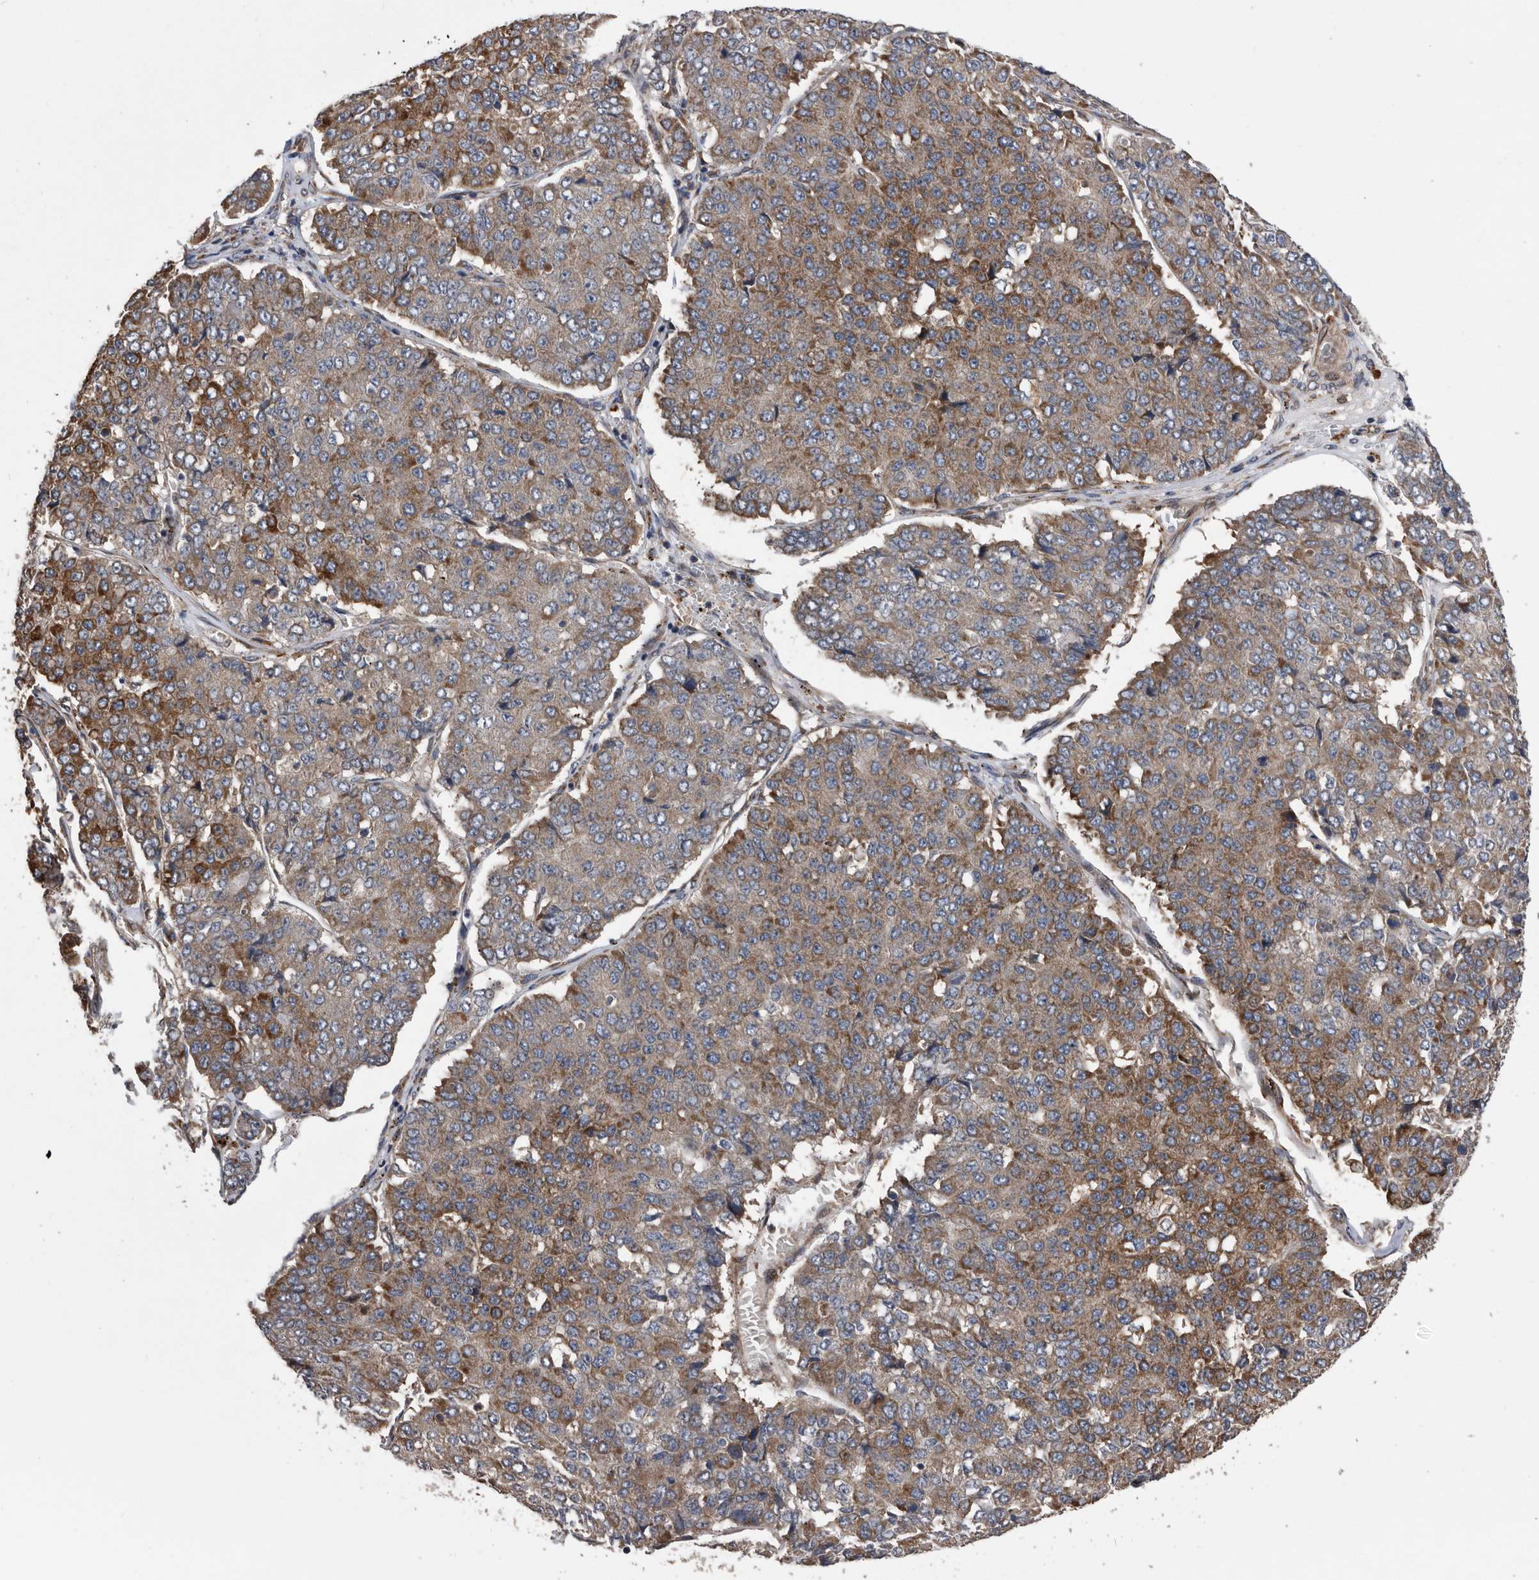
{"staining": {"intensity": "moderate", "quantity": ">75%", "location": "cytoplasmic/membranous"}, "tissue": "pancreatic cancer", "cell_type": "Tumor cells", "image_type": "cancer", "snomed": [{"axis": "morphology", "description": "Adenocarcinoma, NOS"}, {"axis": "topography", "description": "Pancreas"}], "caption": "Protein expression analysis of human pancreatic adenocarcinoma reveals moderate cytoplasmic/membranous staining in approximately >75% of tumor cells.", "gene": "SERINC2", "patient": {"sex": "male", "age": 50}}